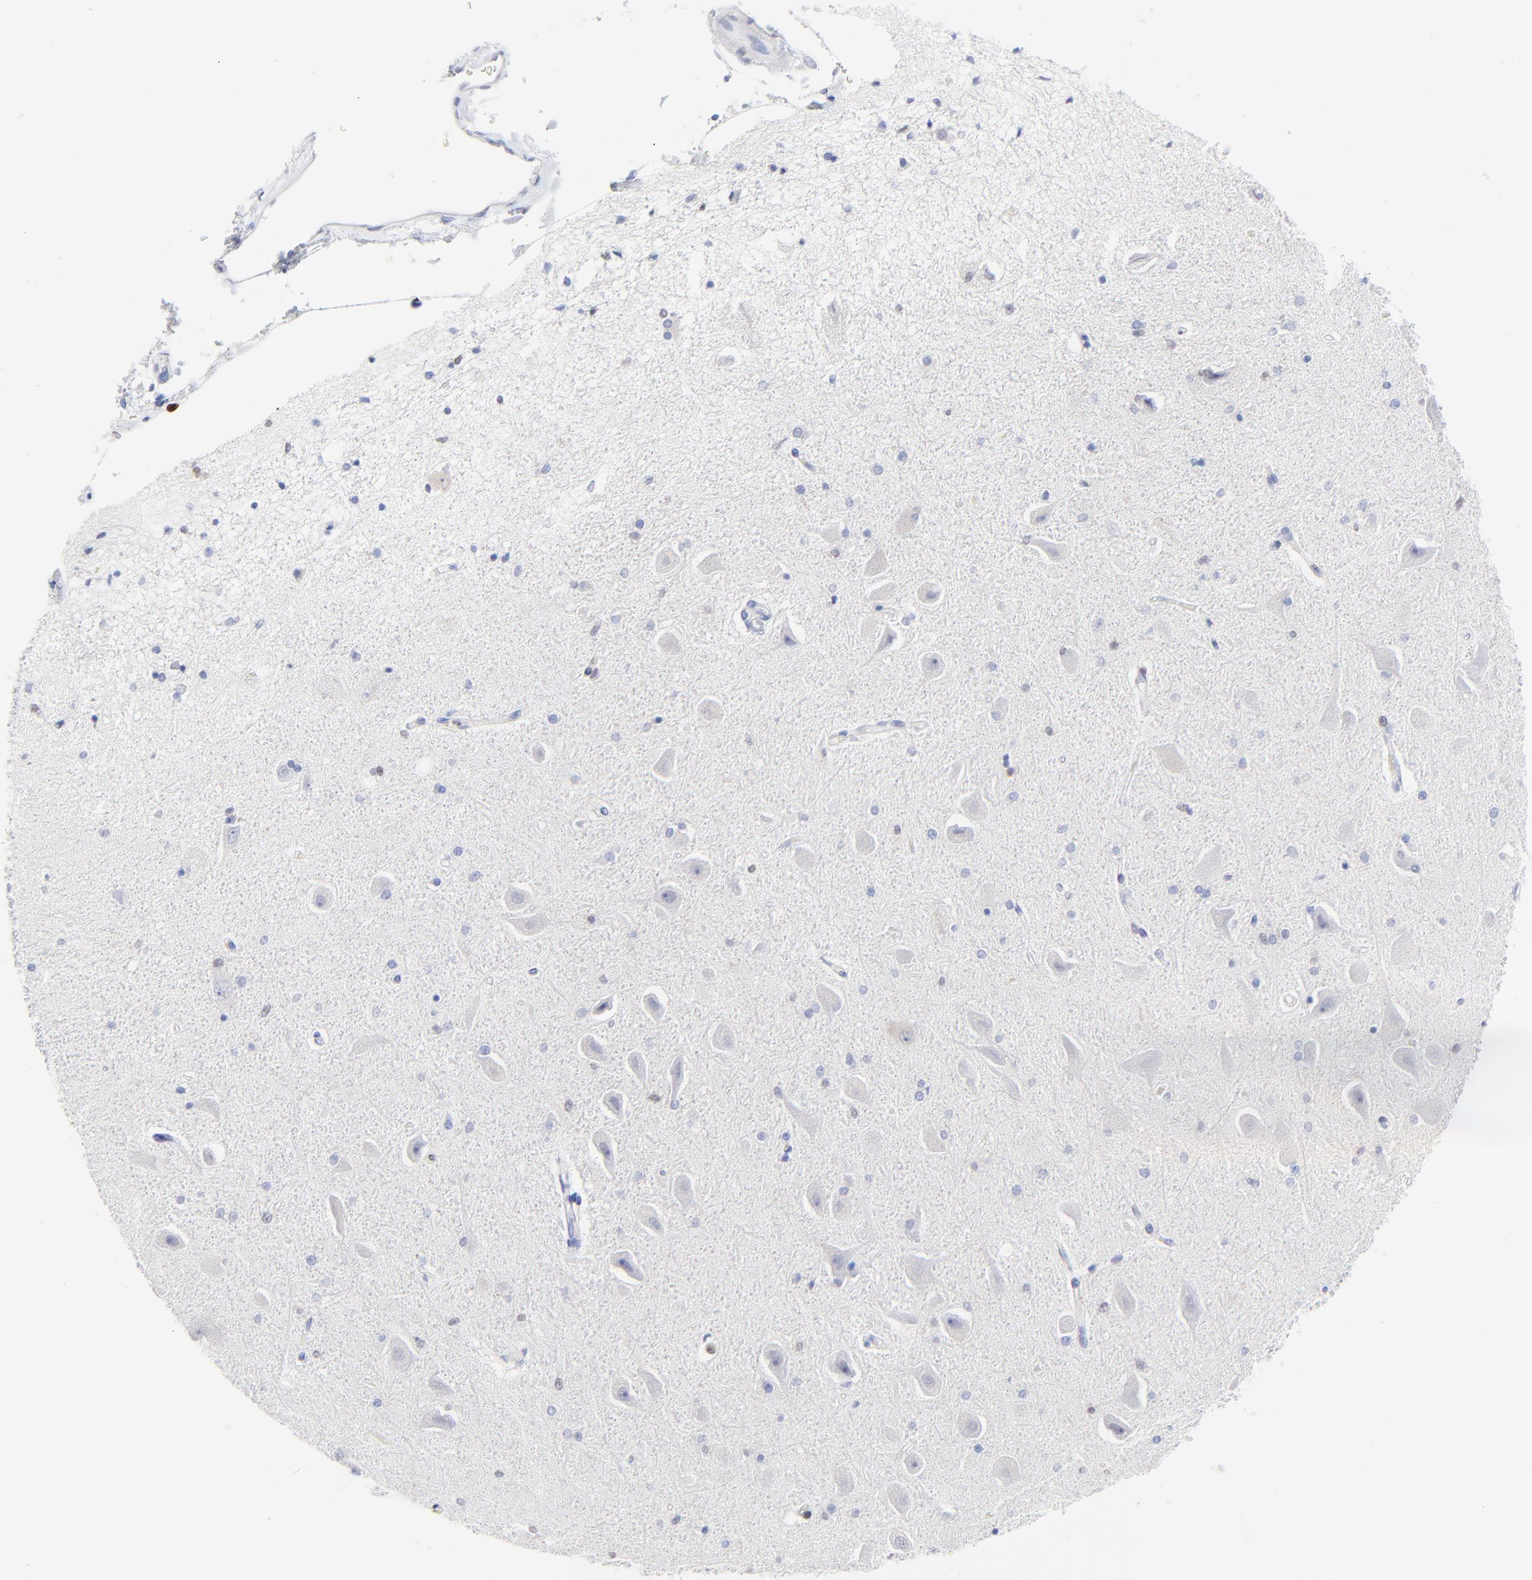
{"staining": {"intensity": "negative", "quantity": "none", "location": "none"}, "tissue": "hippocampus", "cell_type": "Glial cells", "image_type": "normal", "snomed": [{"axis": "morphology", "description": "Normal tissue, NOS"}, {"axis": "topography", "description": "Hippocampus"}], "caption": "Immunohistochemistry image of normal human hippocampus stained for a protein (brown), which exhibits no expression in glial cells.", "gene": "ZAP70", "patient": {"sex": "female", "age": 54}}